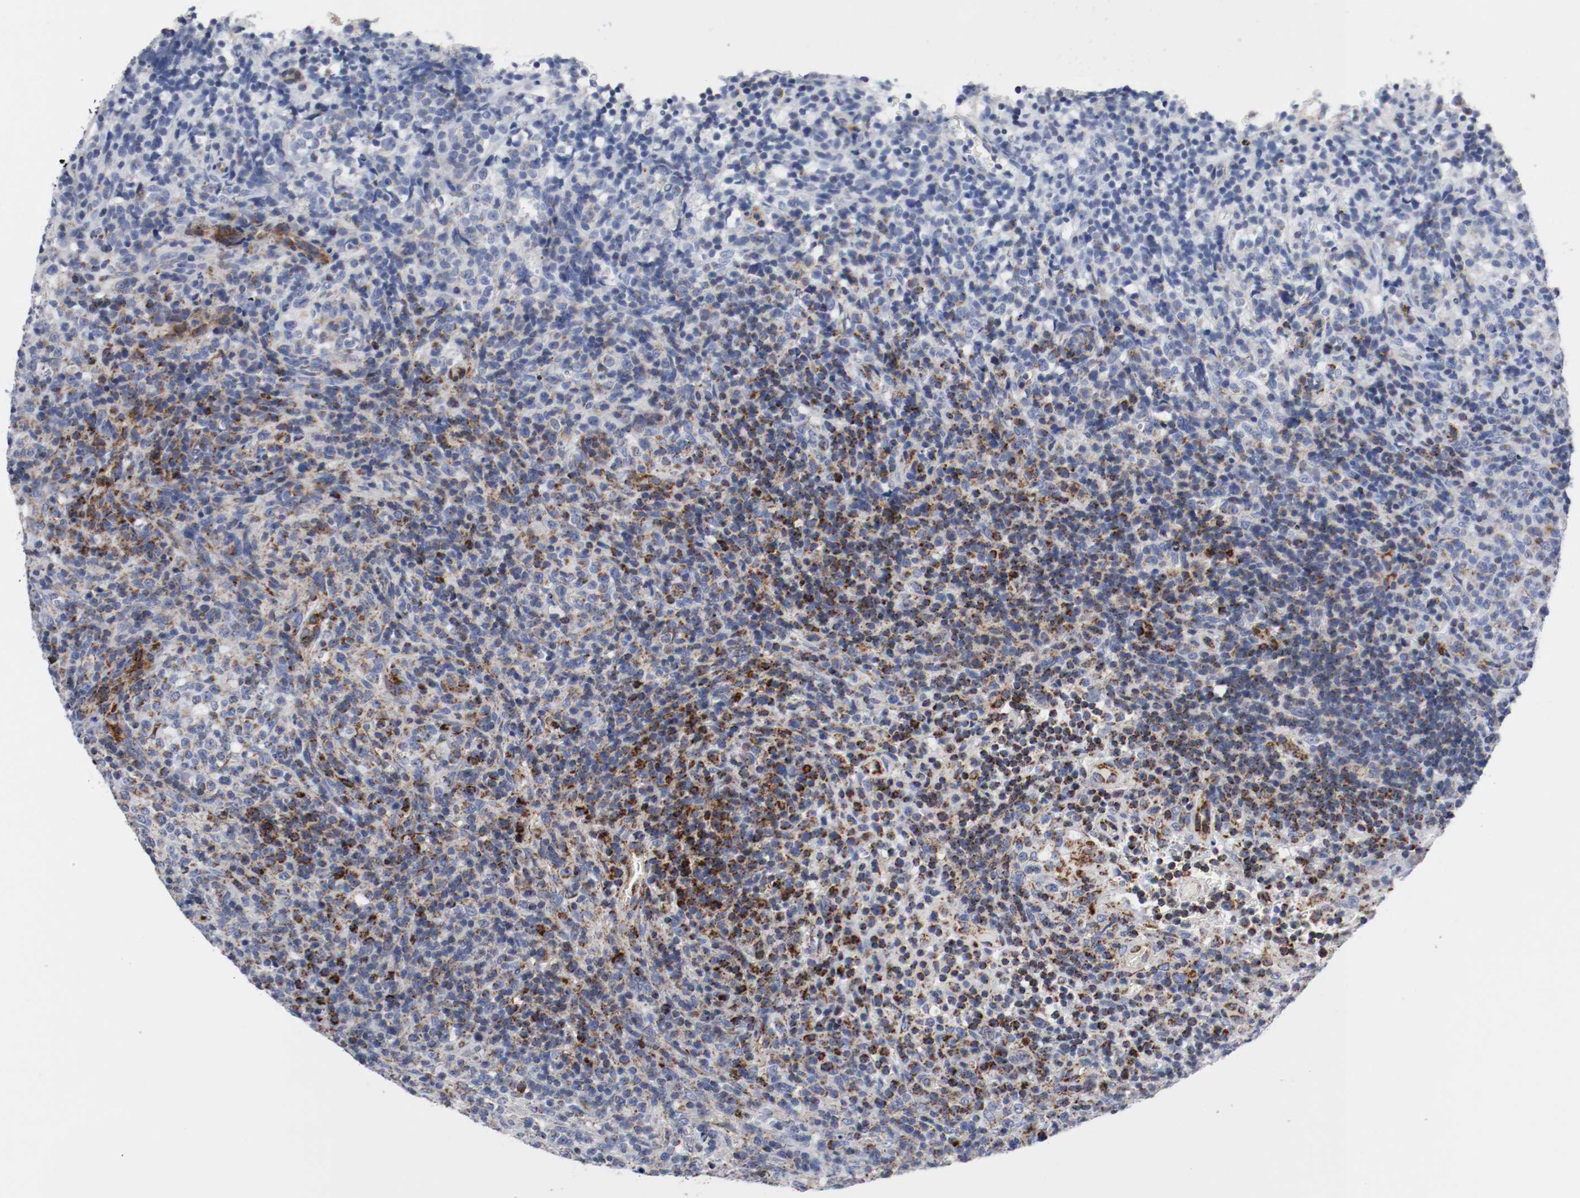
{"staining": {"intensity": "strong", "quantity": "25%-75%", "location": "cytoplasmic/membranous"}, "tissue": "lymphoma", "cell_type": "Tumor cells", "image_type": "cancer", "snomed": [{"axis": "morphology", "description": "Malignant lymphoma, non-Hodgkin's type, High grade"}, {"axis": "topography", "description": "Lymph node"}], "caption": "Brown immunohistochemical staining in human malignant lymphoma, non-Hodgkin's type (high-grade) exhibits strong cytoplasmic/membranous positivity in about 25%-75% of tumor cells. Using DAB (3,3'-diaminobenzidine) (brown) and hematoxylin (blue) stains, captured at high magnification using brightfield microscopy.", "gene": "TUBD1", "patient": {"sex": "female", "age": 76}}